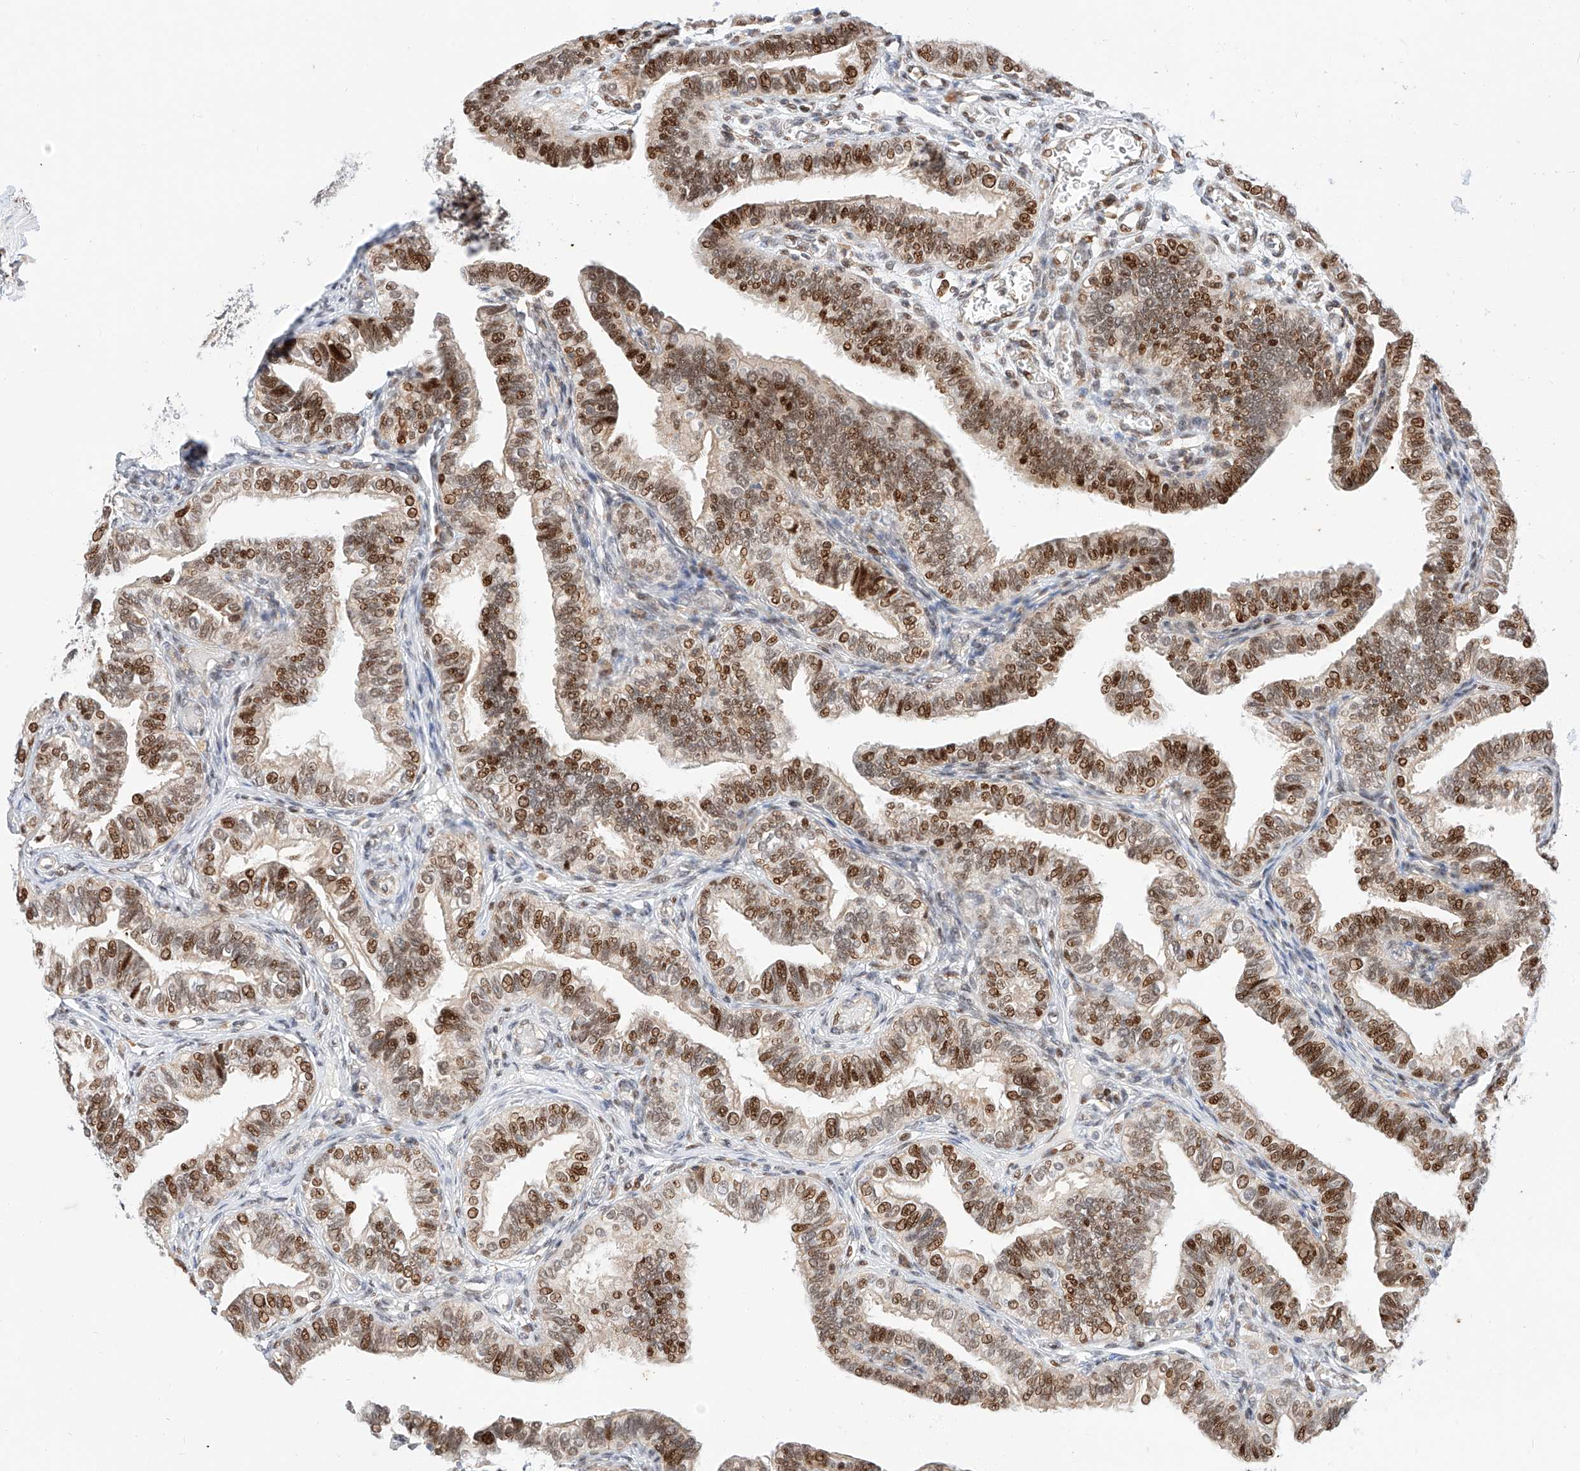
{"staining": {"intensity": "strong", "quantity": ">75%", "location": "nuclear"}, "tissue": "fallopian tube", "cell_type": "Glandular cells", "image_type": "normal", "snomed": [{"axis": "morphology", "description": "Normal tissue, NOS"}, {"axis": "topography", "description": "Fallopian tube"}], "caption": "Protein expression analysis of normal human fallopian tube reveals strong nuclear positivity in approximately >75% of glandular cells. The staining was performed using DAB, with brown indicating positive protein expression. Nuclei are stained blue with hematoxylin.", "gene": "HDAC9", "patient": {"sex": "female", "age": 39}}